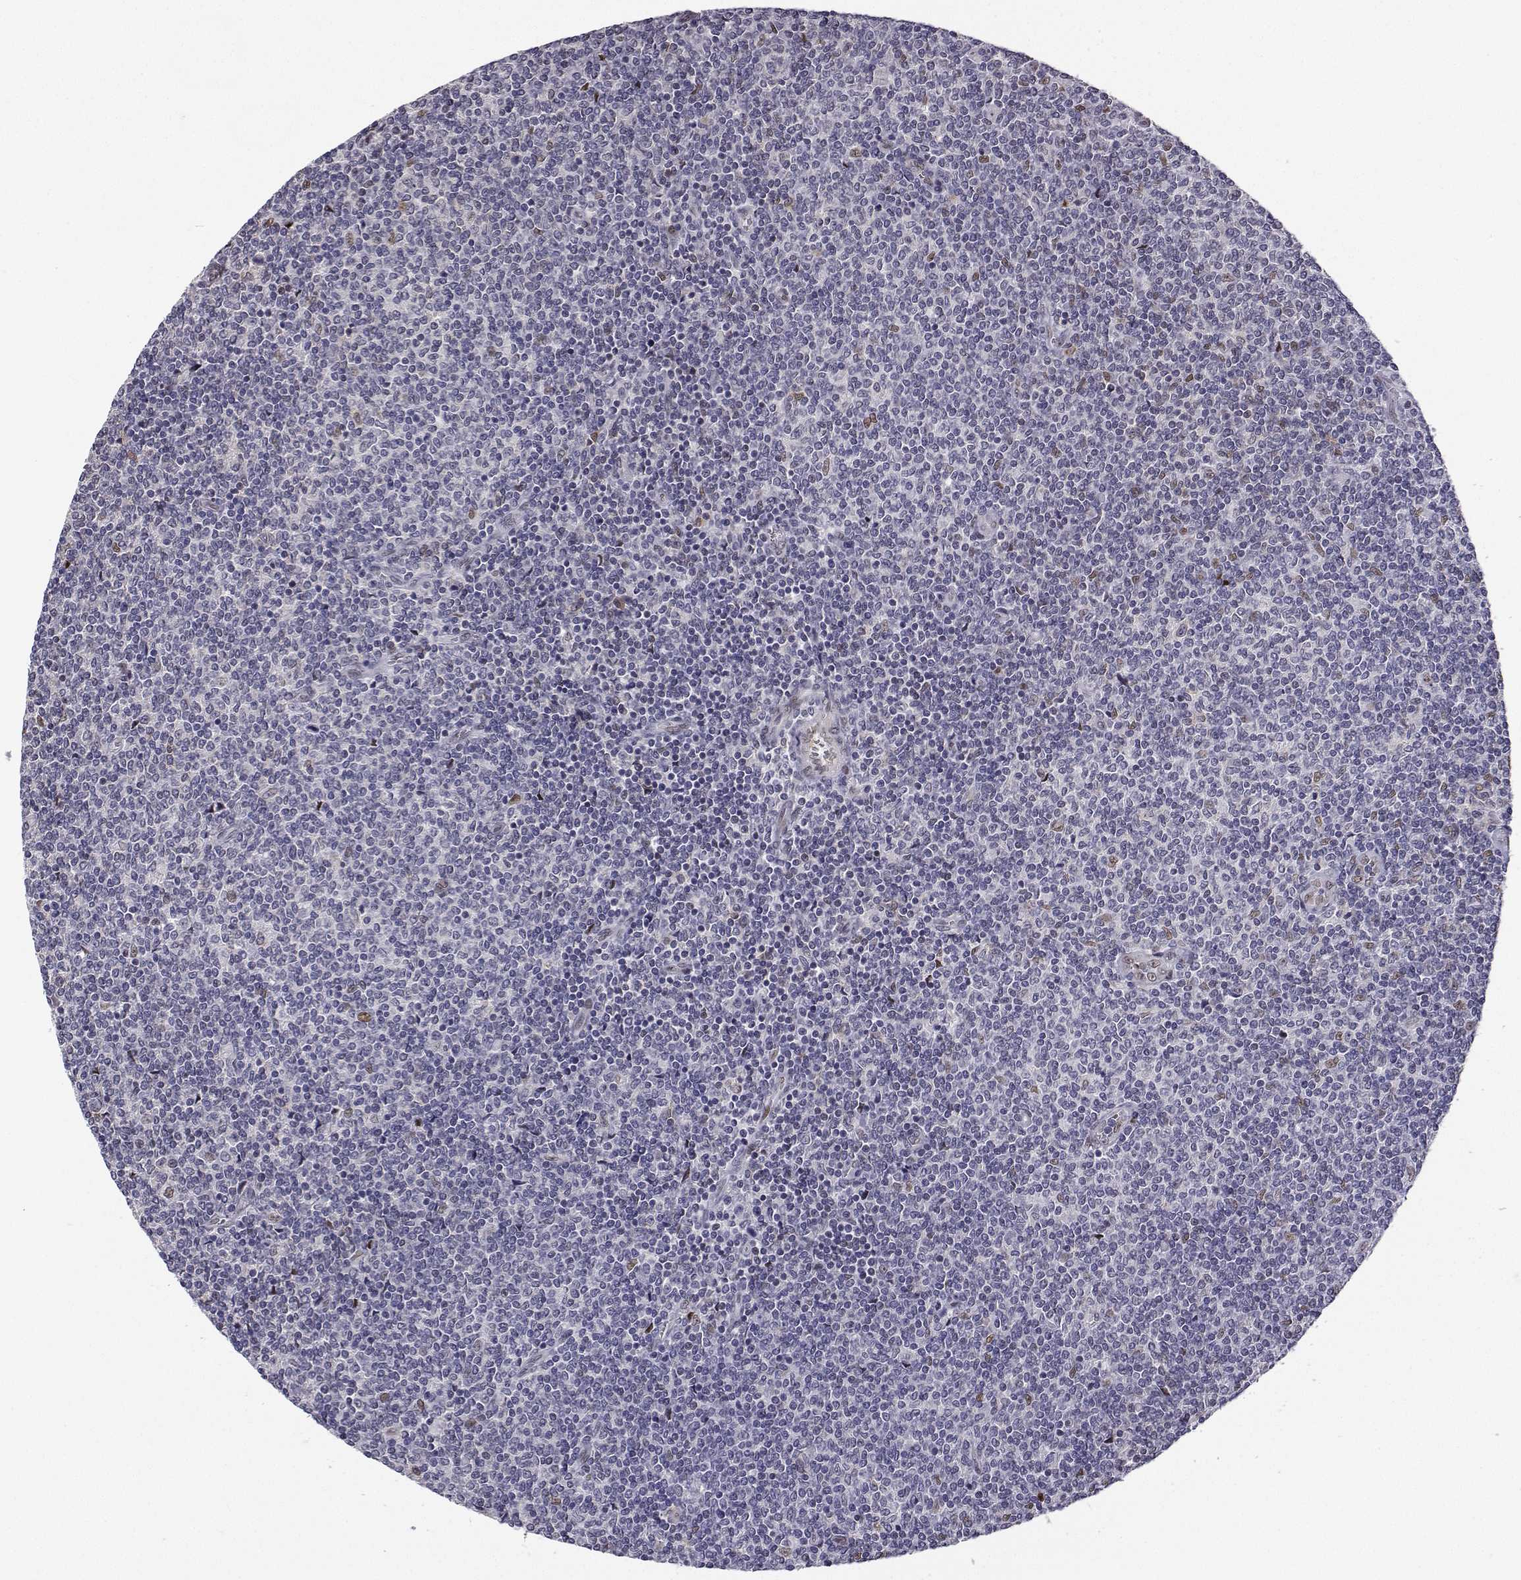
{"staining": {"intensity": "negative", "quantity": "none", "location": "none"}, "tissue": "lymphoma", "cell_type": "Tumor cells", "image_type": "cancer", "snomed": [{"axis": "morphology", "description": "Malignant lymphoma, non-Hodgkin's type, Low grade"}, {"axis": "topography", "description": "Lymph node"}], "caption": "This is an immunohistochemistry photomicrograph of human low-grade malignant lymphoma, non-Hodgkin's type. There is no expression in tumor cells.", "gene": "PHGDH", "patient": {"sex": "male", "age": 52}}